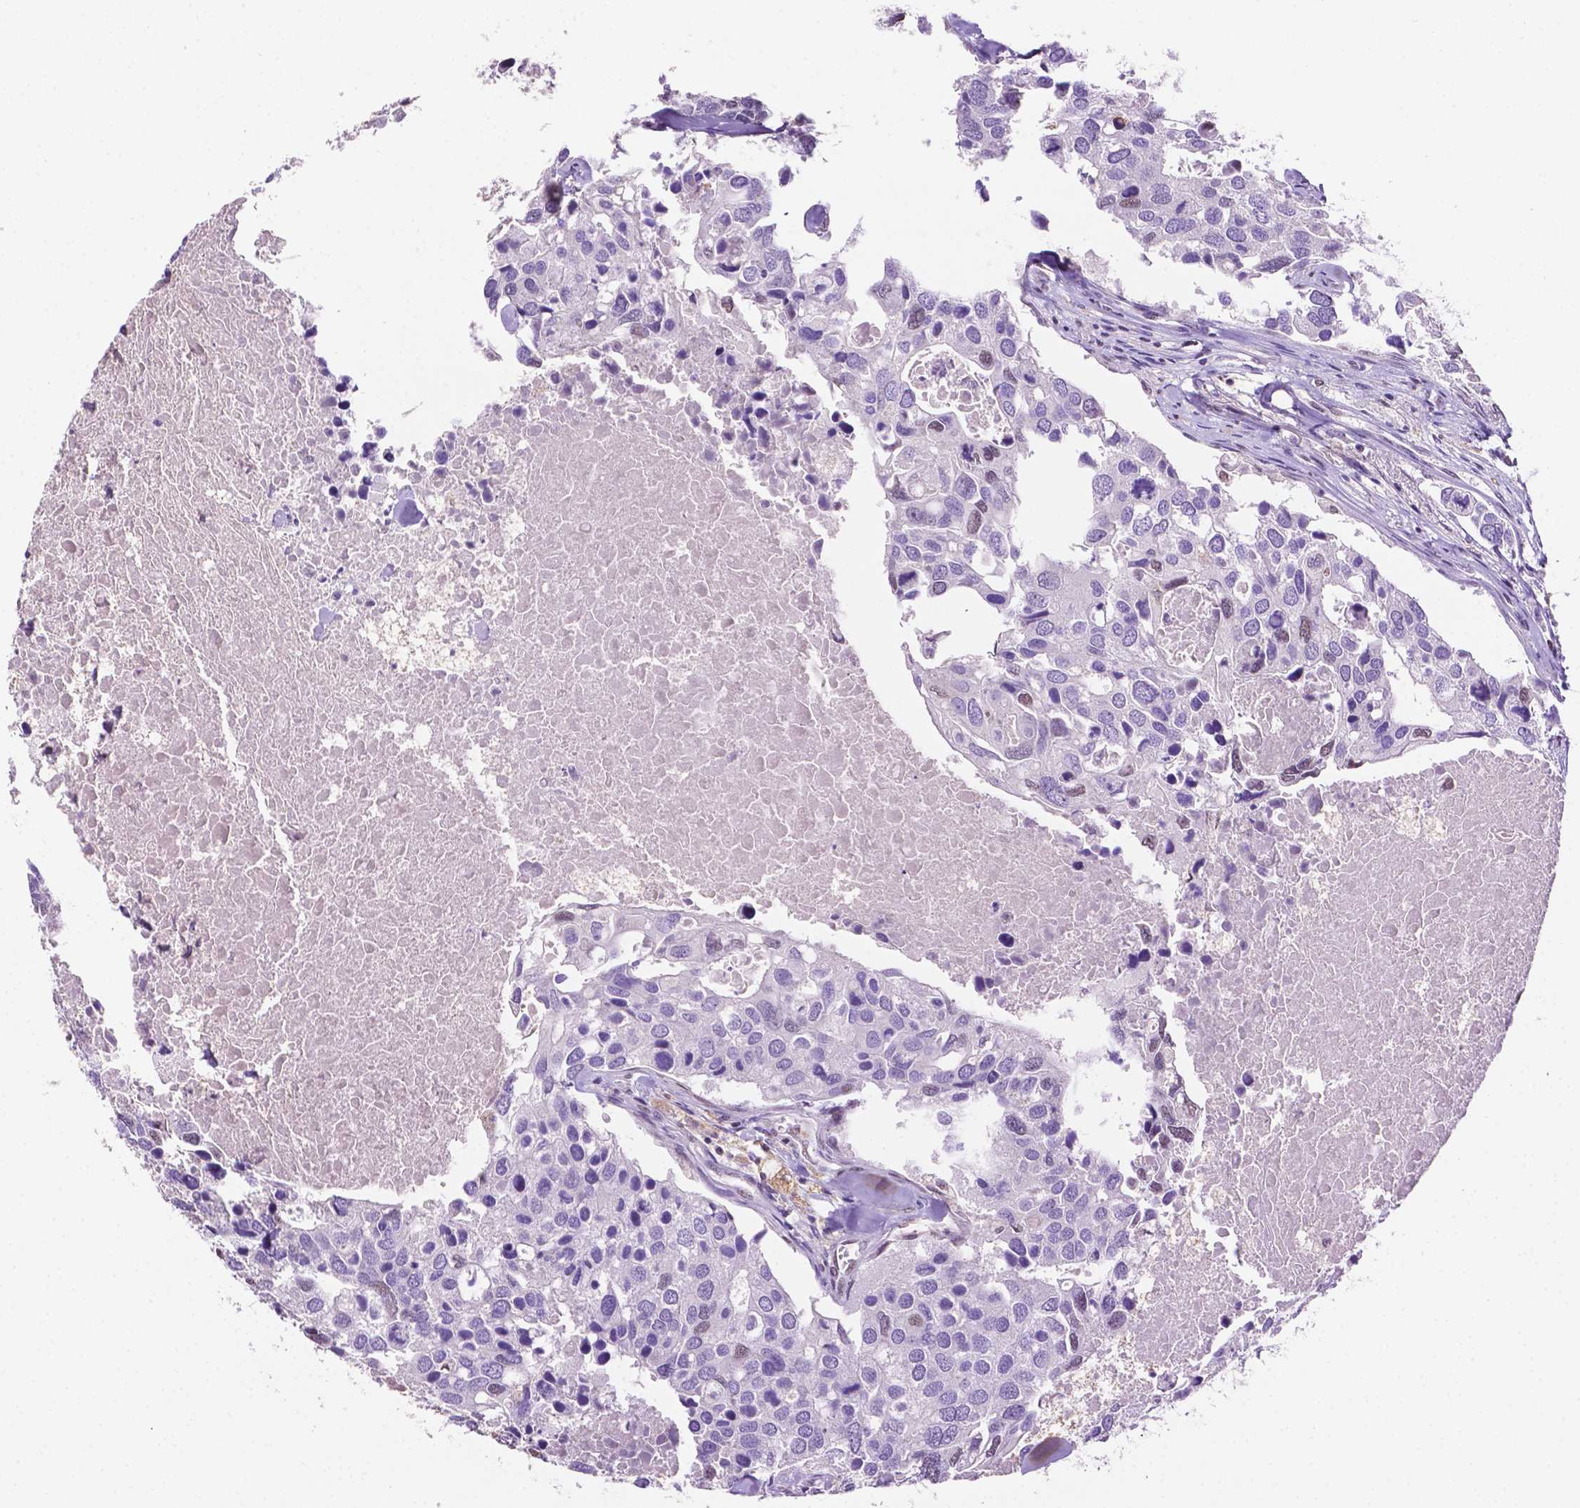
{"staining": {"intensity": "moderate", "quantity": "<25%", "location": "nuclear"}, "tissue": "breast cancer", "cell_type": "Tumor cells", "image_type": "cancer", "snomed": [{"axis": "morphology", "description": "Duct carcinoma"}, {"axis": "topography", "description": "Breast"}], "caption": "Intraductal carcinoma (breast) stained with IHC exhibits moderate nuclear staining in approximately <25% of tumor cells. The protein of interest is shown in brown color, while the nuclei are stained blue.", "gene": "PTPN6", "patient": {"sex": "female", "age": 83}}